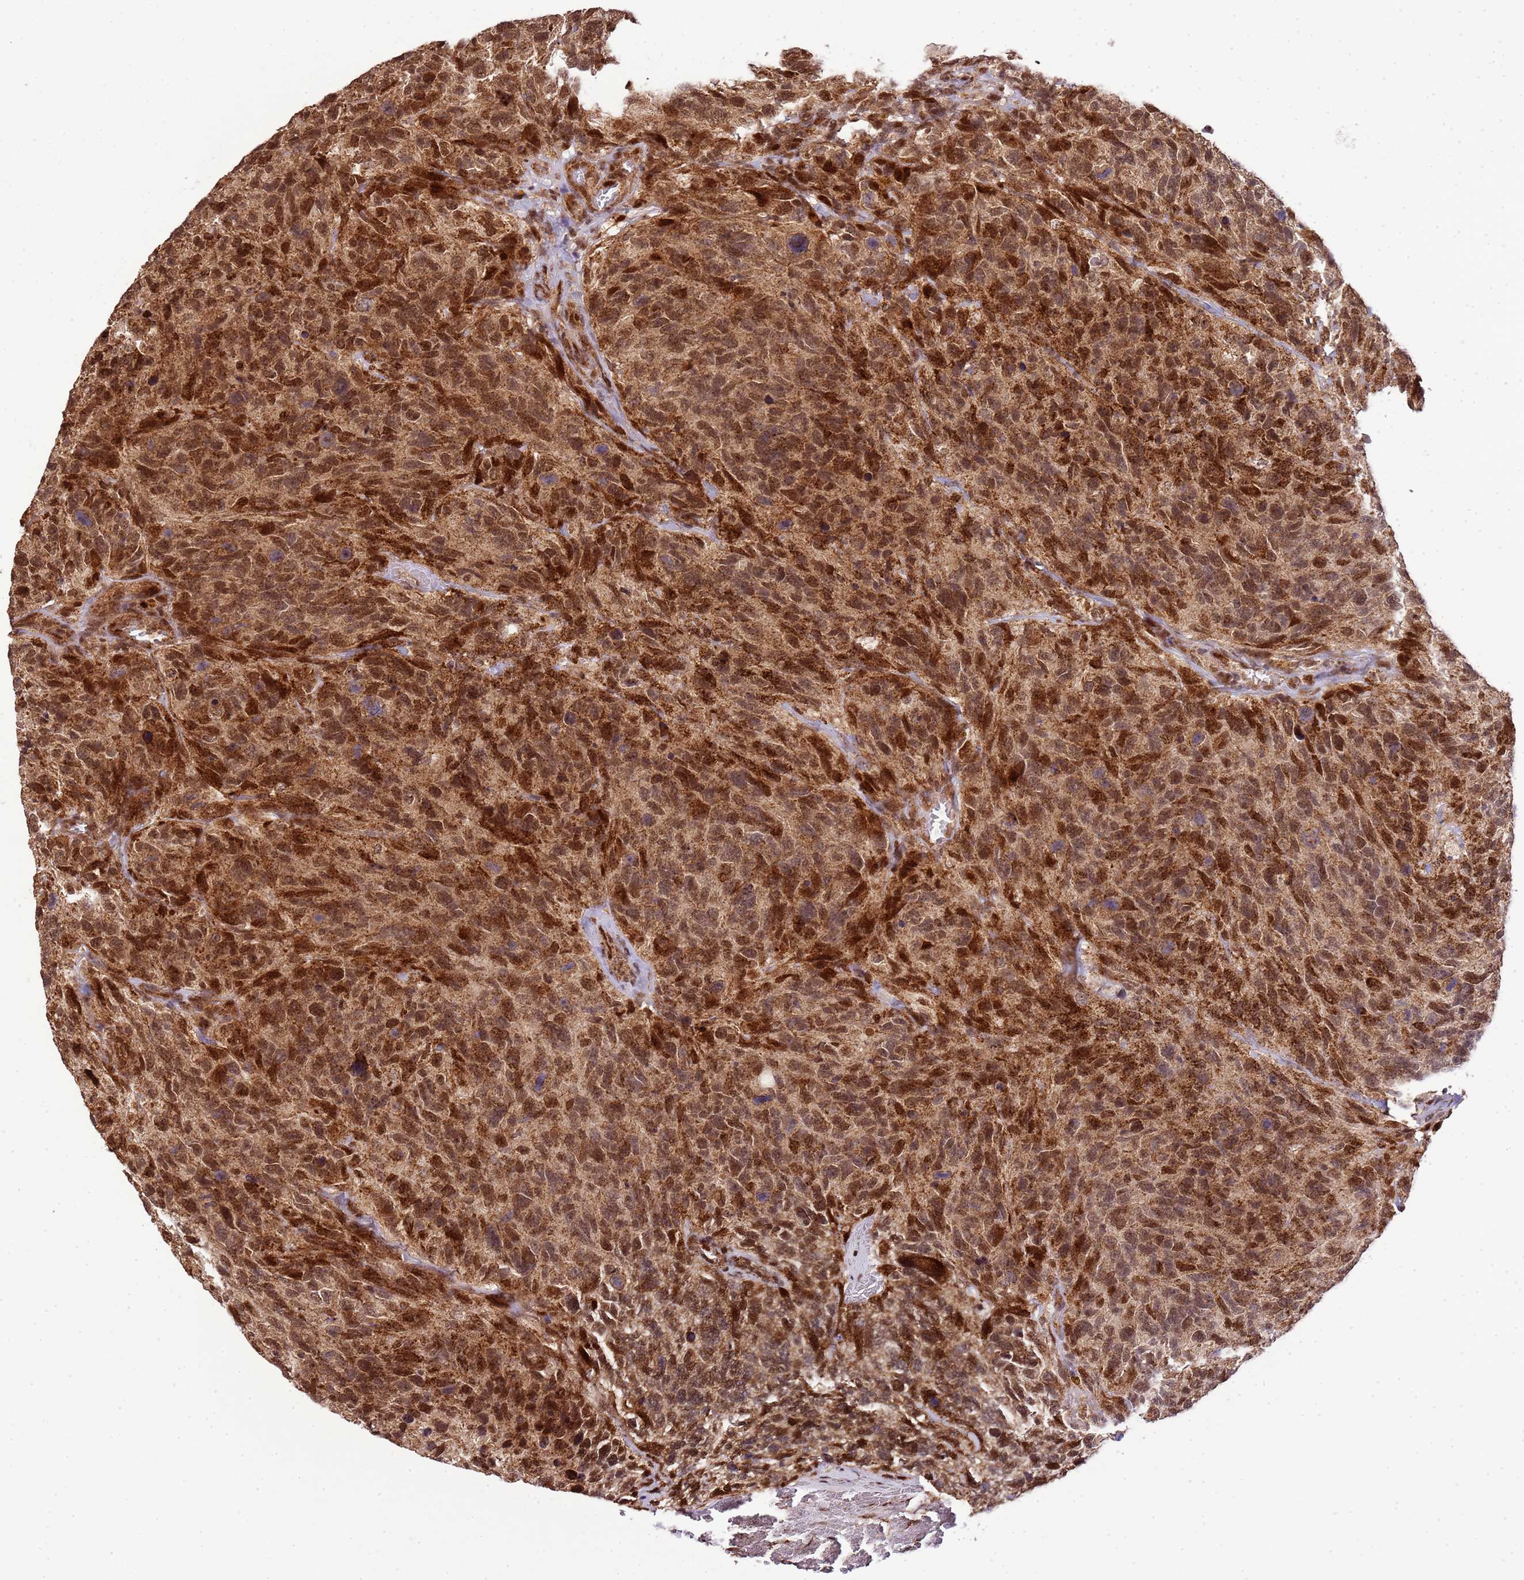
{"staining": {"intensity": "strong", "quantity": ">75%", "location": "cytoplasmic/membranous,nuclear"}, "tissue": "glioma", "cell_type": "Tumor cells", "image_type": "cancer", "snomed": [{"axis": "morphology", "description": "Glioma, malignant, High grade"}, {"axis": "topography", "description": "Brain"}], "caption": "High-magnification brightfield microscopy of high-grade glioma (malignant) stained with DAB (brown) and counterstained with hematoxylin (blue). tumor cells exhibit strong cytoplasmic/membranous and nuclear positivity is identified in about>75% of cells. (Stains: DAB in brown, nuclei in blue, Microscopy: brightfield microscopy at high magnification).", "gene": "PEX14", "patient": {"sex": "male", "age": 69}}